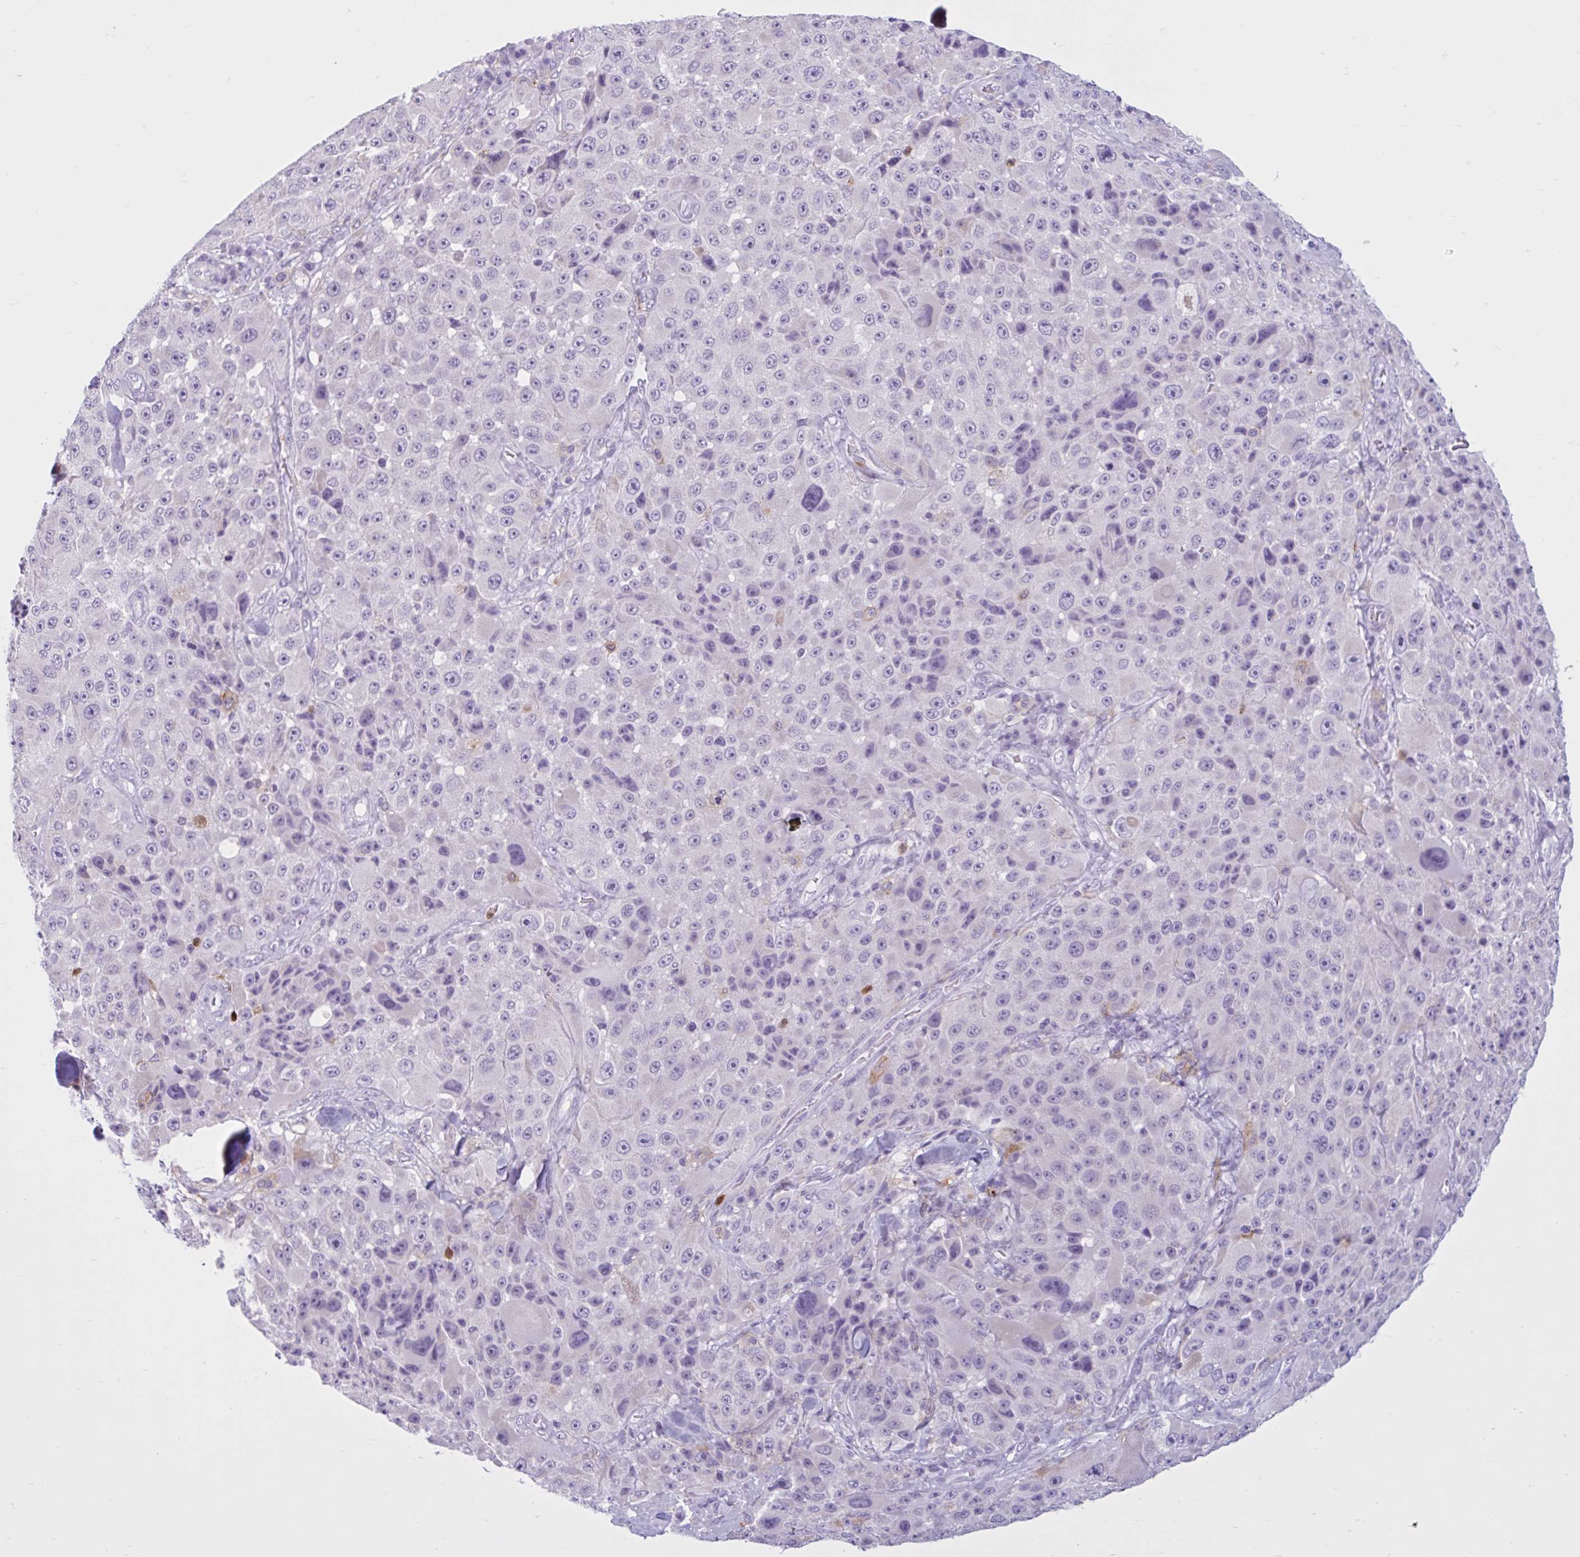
{"staining": {"intensity": "negative", "quantity": "none", "location": "none"}, "tissue": "melanoma", "cell_type": "Tumor cells", "image_type": "cancer", "snomed": [{"axis": "morphology", "description": "Malignant melanoma, Metastatic site"}, {"axis": "topography", "description": "Lymph node"}], "caption": "The image reveals no staining of tumor cells in melanoma.", "gene": "CEP120", "patient": {"sex": "male", "age": 62}}